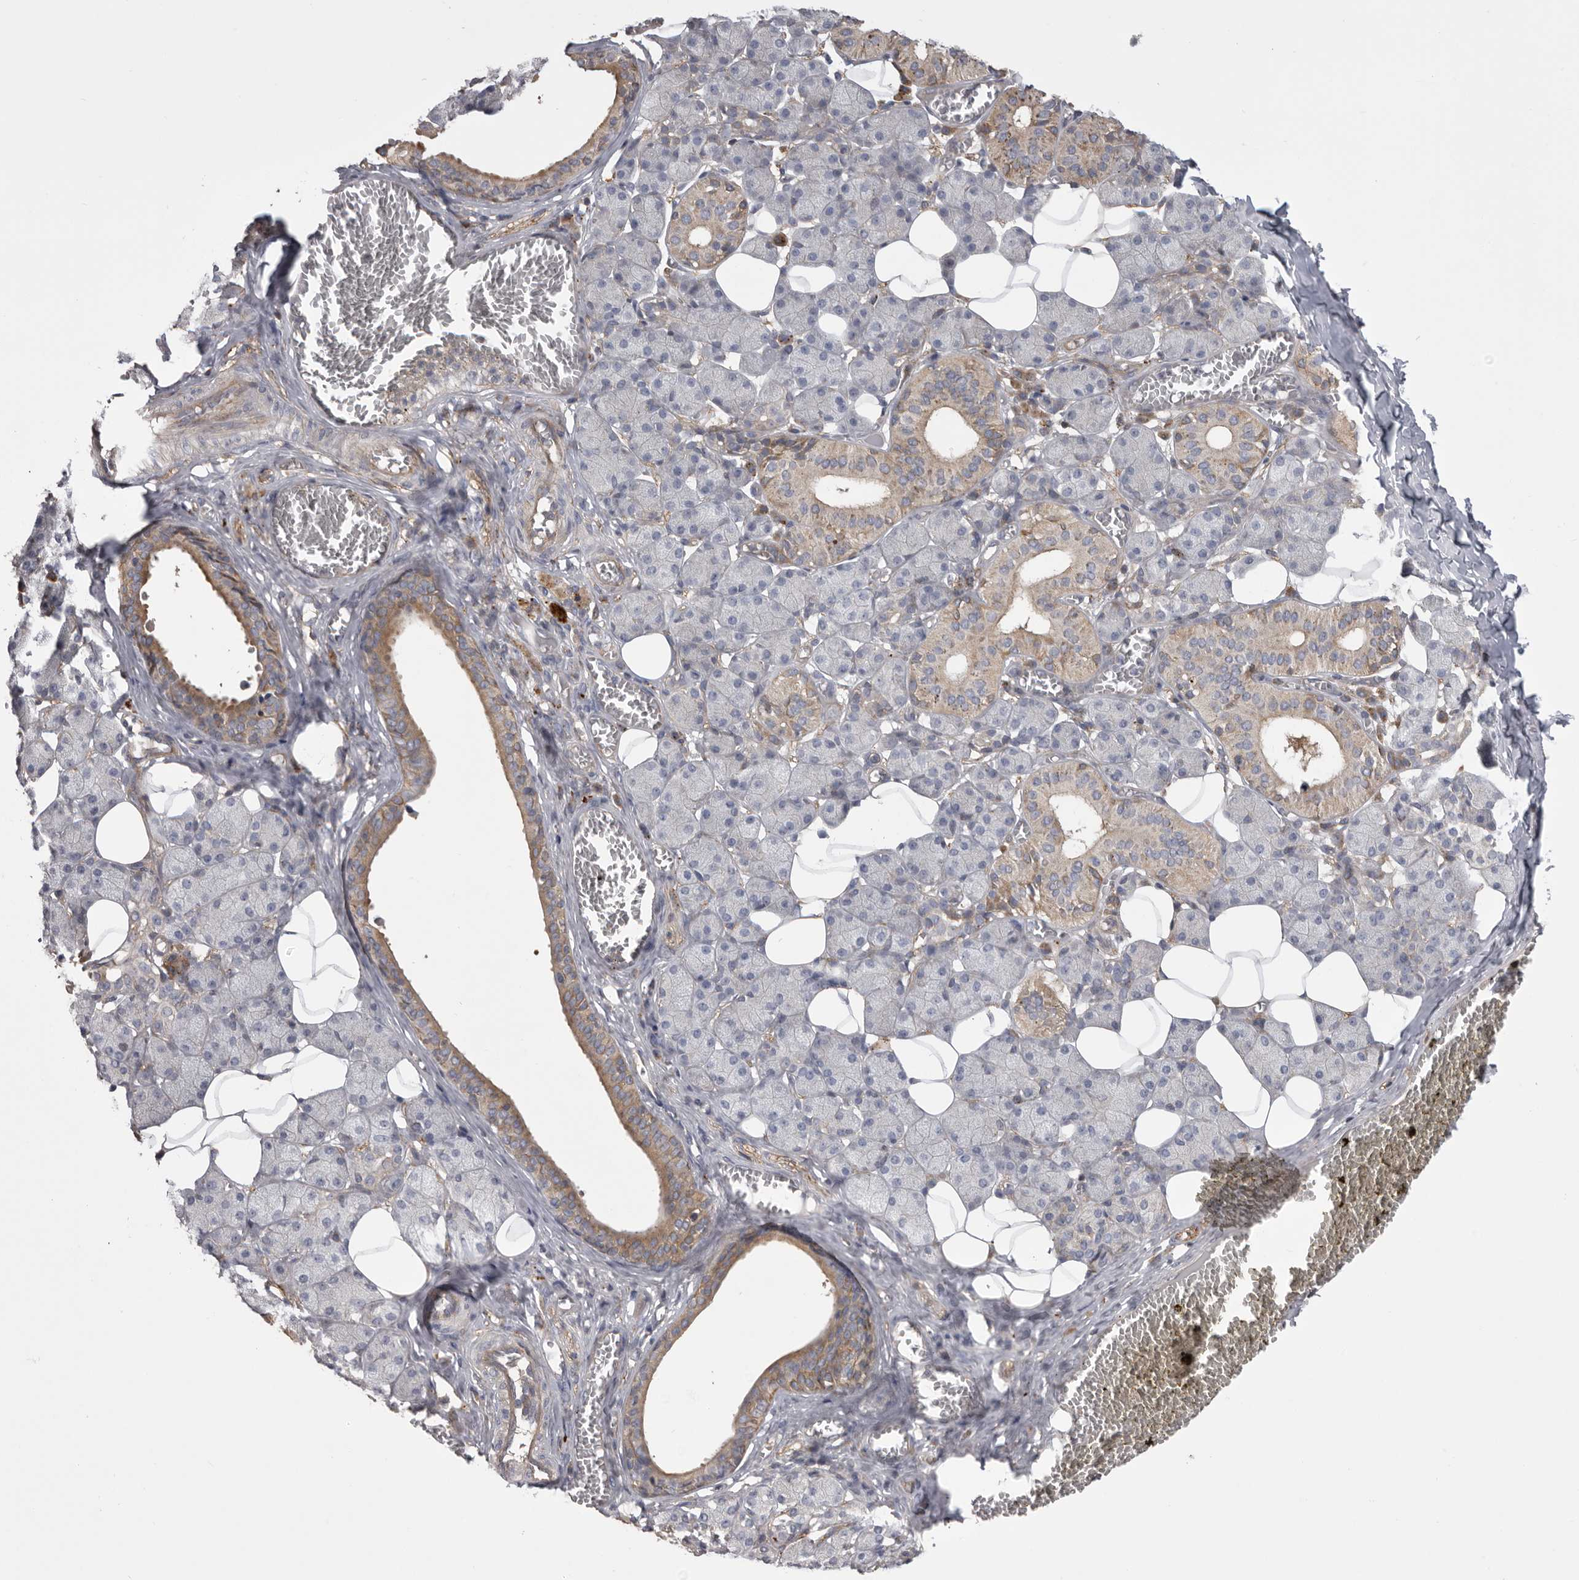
{"staining": {"intensity": "moderate", "quantity": "25%-75%", "location": "cytoplasmic/membranous"}, "tissue": "salivary gland", "cell_type": "Glandular cells", "image_type": "normal", "snomed": [{"axis": "morphology", "description": "Normal tissue, NOS"}, {"axis": "topography", "description": "Salivary gland"}], "caption": "DAB (3,3'-diaminobenzidine) immunohistochemical staining of benign human salivary gland displays moderate cytoplasmic/membranous protein staining in approximately 25%-75% of glandular cells.", "gene": "WDR47", "patient": {"sex": "female", "age": 33}}